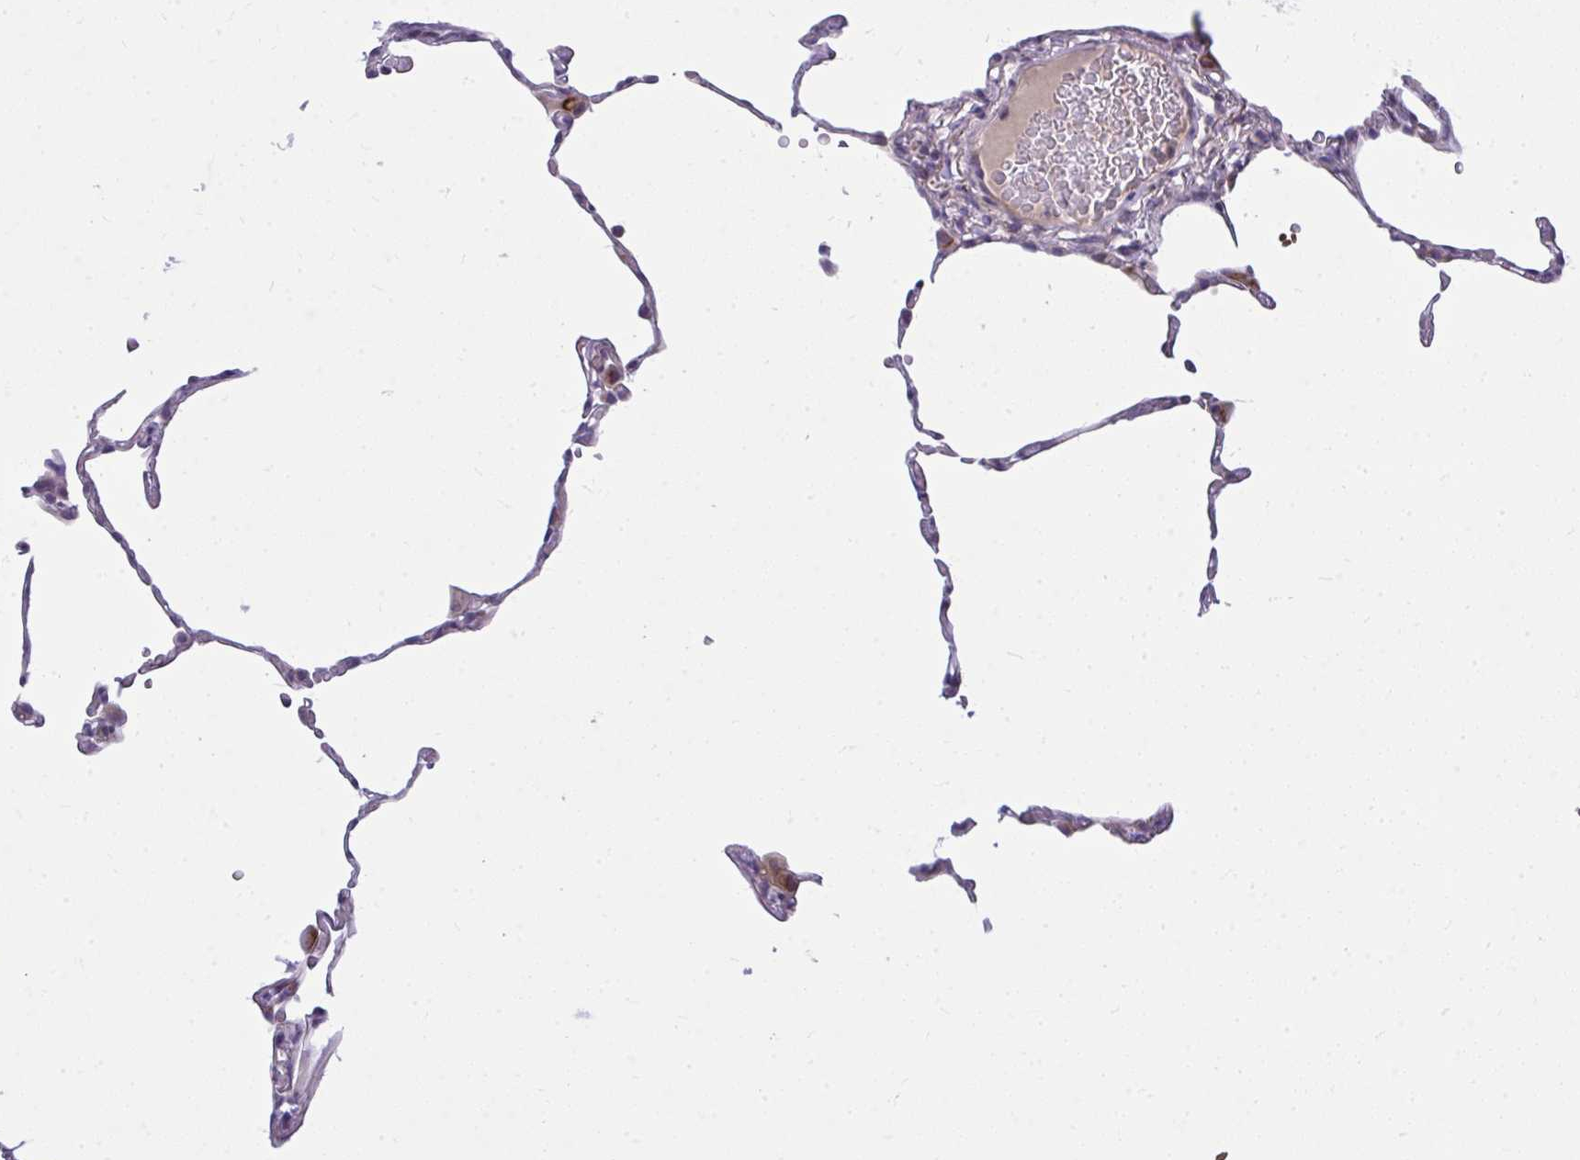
{"staining": {"intensity": "moderate", "quantity": "<25%", "location": "cytoplasmic/membranous"}, "tissue": "lung", "cell_type": "Alveolar cells", "image_type": "normal", "snomed": [{"axis": "morphology", "description": "Normal tissue, NOS"}, {"axis": "topography", "description": "Lung"}], "caption": "The photomicrograph displays a brown stain indicating the presence of a protein in the cytoplasmic/membranous of alveolar cells in lung.", "gene": "SLC14A1", "patient": {"sex": "female", "age": 57}}